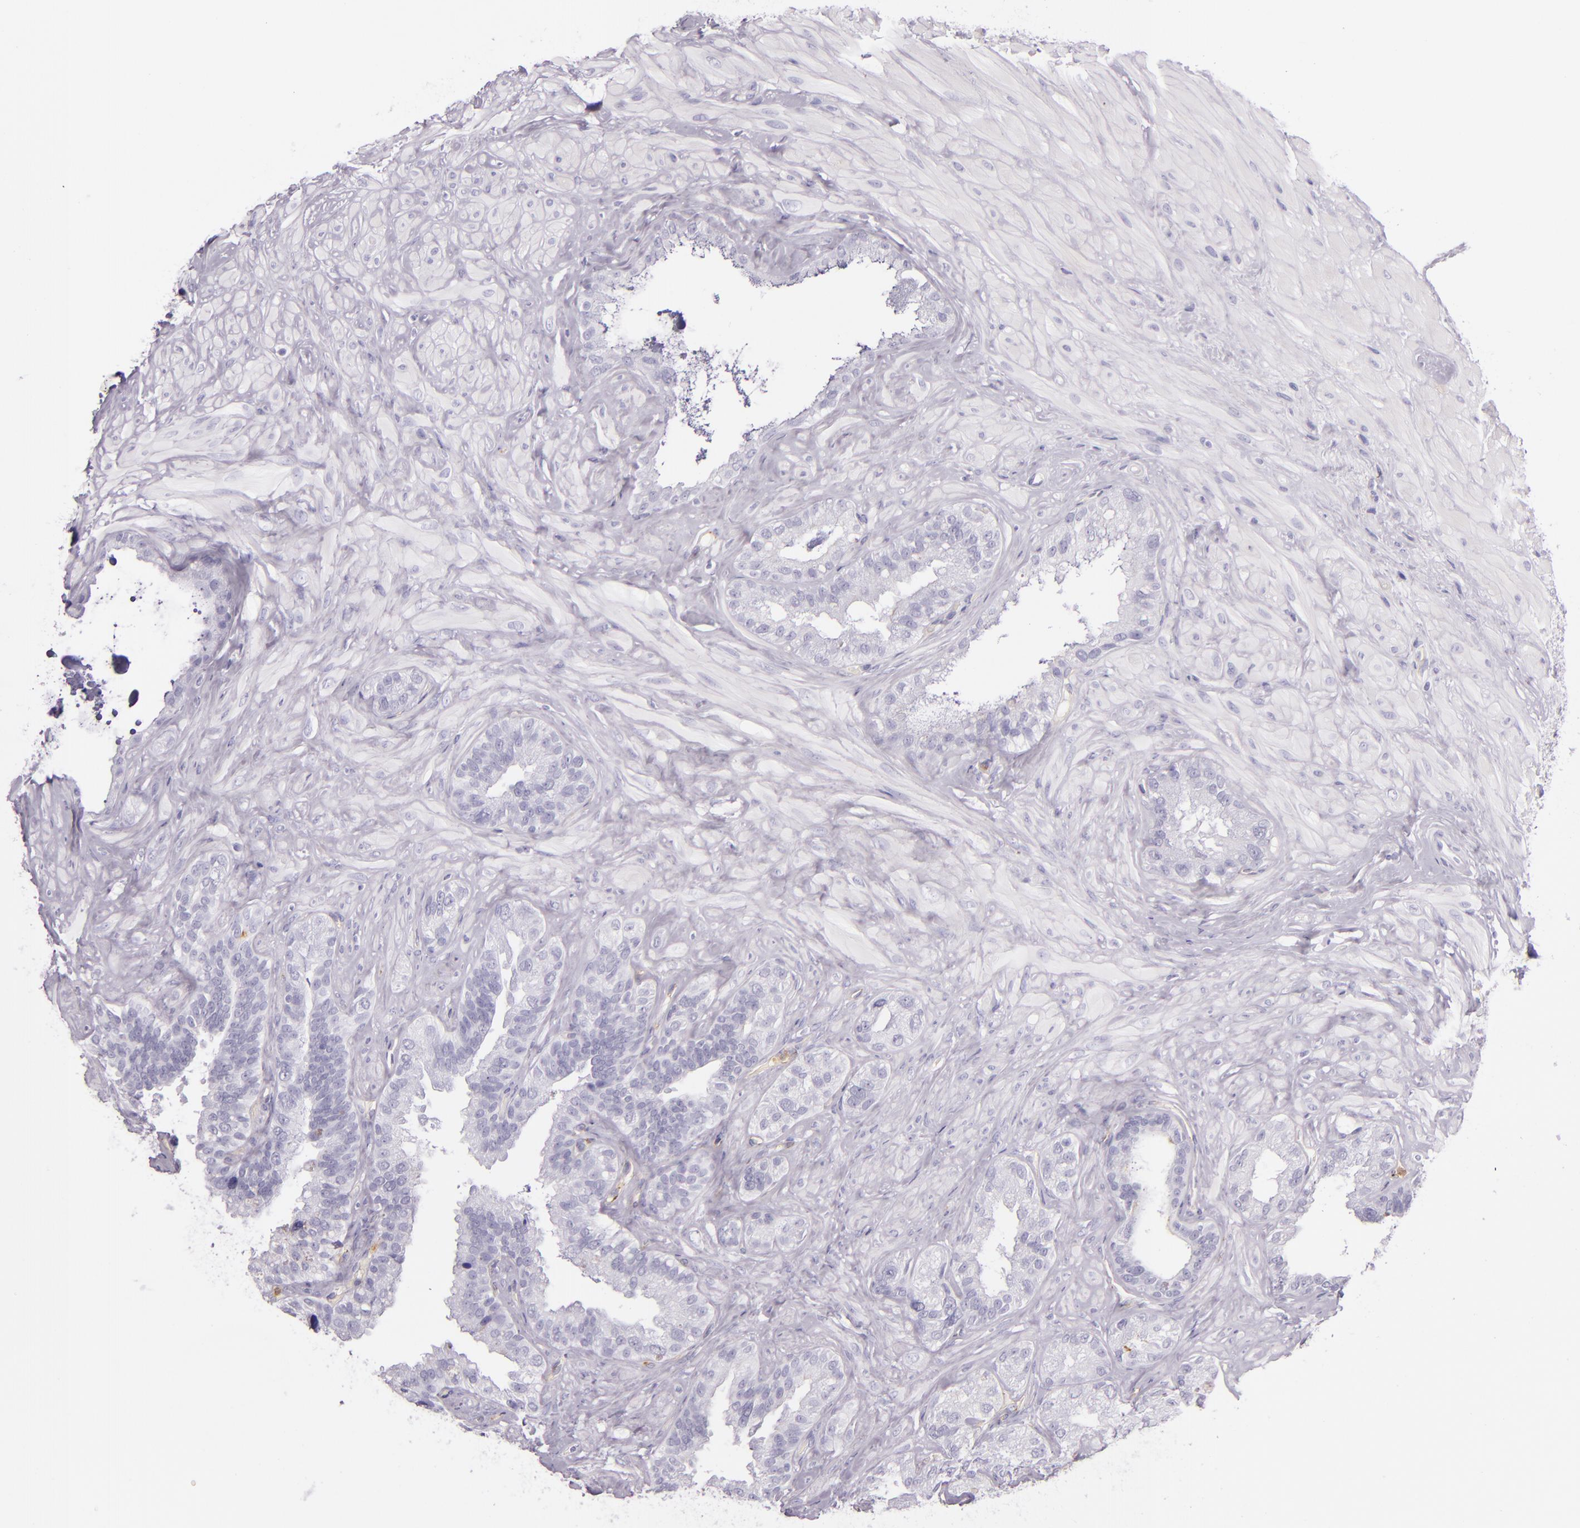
{"staining": {"intensity": "negative", "quantity": "none", "location": "none"}, "tissue": "seminal vesicle", "cell_type": "Glandular cells", "image_type": "normal", "snomed": [{"axis": "morphology", "description": "Normal tissue, NOS"}, {"axis": "topography", "description": "Seminal veicle"}], "caption": "Glandular cells show no significant expression in unremarkable seminal vesicle.", "gene": "CEACAM1", "patient": {"sex": "male", "age": 63}}